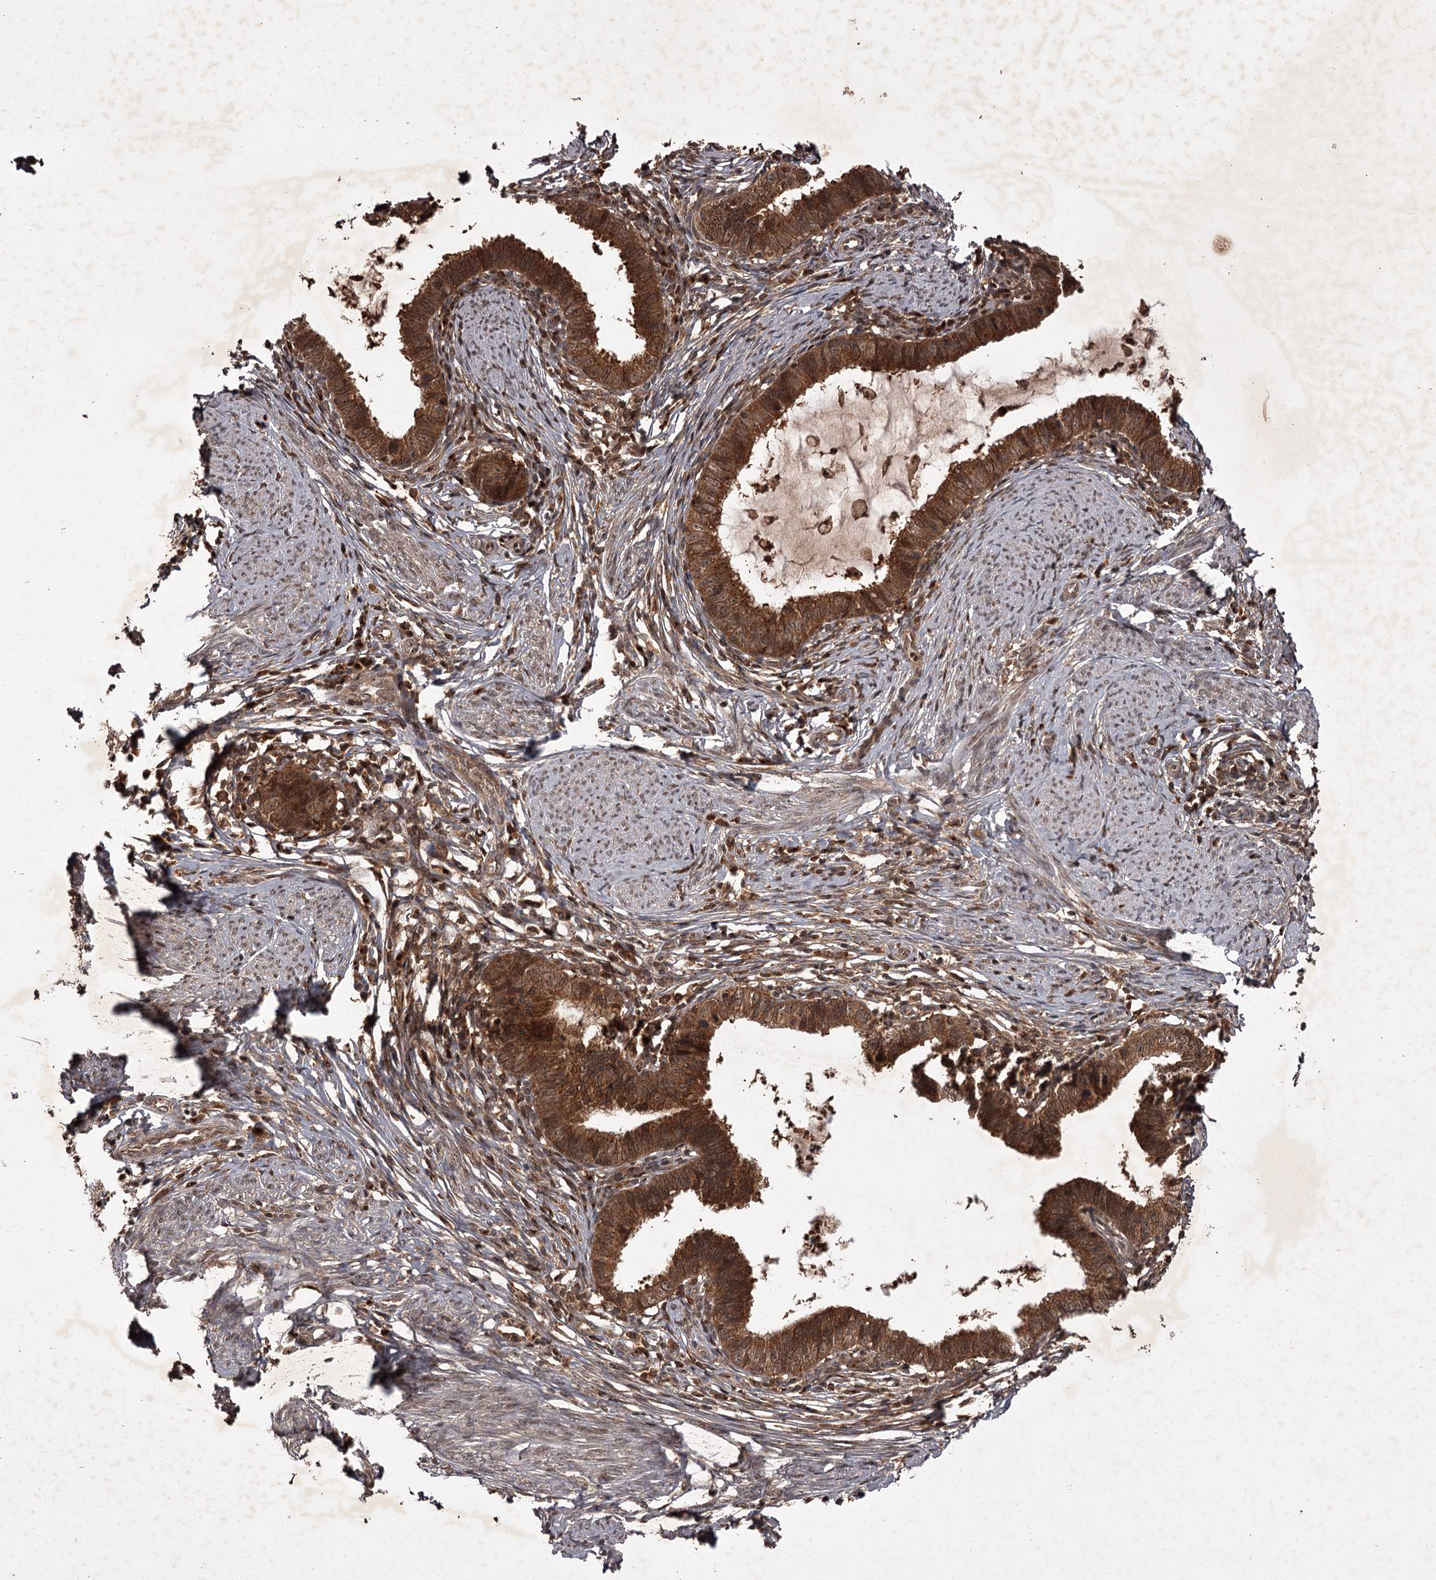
{"staining": {"intensity": "strong", "quantity": ">75%", "location": "cytoplasmic/membranous"}, "tissue": "cervical cancer", "cell_type": "Tumor cells", "image_type": "cancer", "snomed": [{"axis": "morphology", "description": "Adenocarcinoma, NOS"}, {"axis": "topography", "description": "Cervix"}], "caption": "Immunohistochemical staining of cervical cancer displays strong cytoplasmic/membranous protein positivity in approximately >75% of tumor cells. The protein of interest is stained brown, and the nuclei are stained in blue (DAB (3,3'-diaminobenzidine) IHC with brightfield microscopy, high magnification).", "gene": "TBC1D23", "patient": {"sex": "female", "age": 36}}